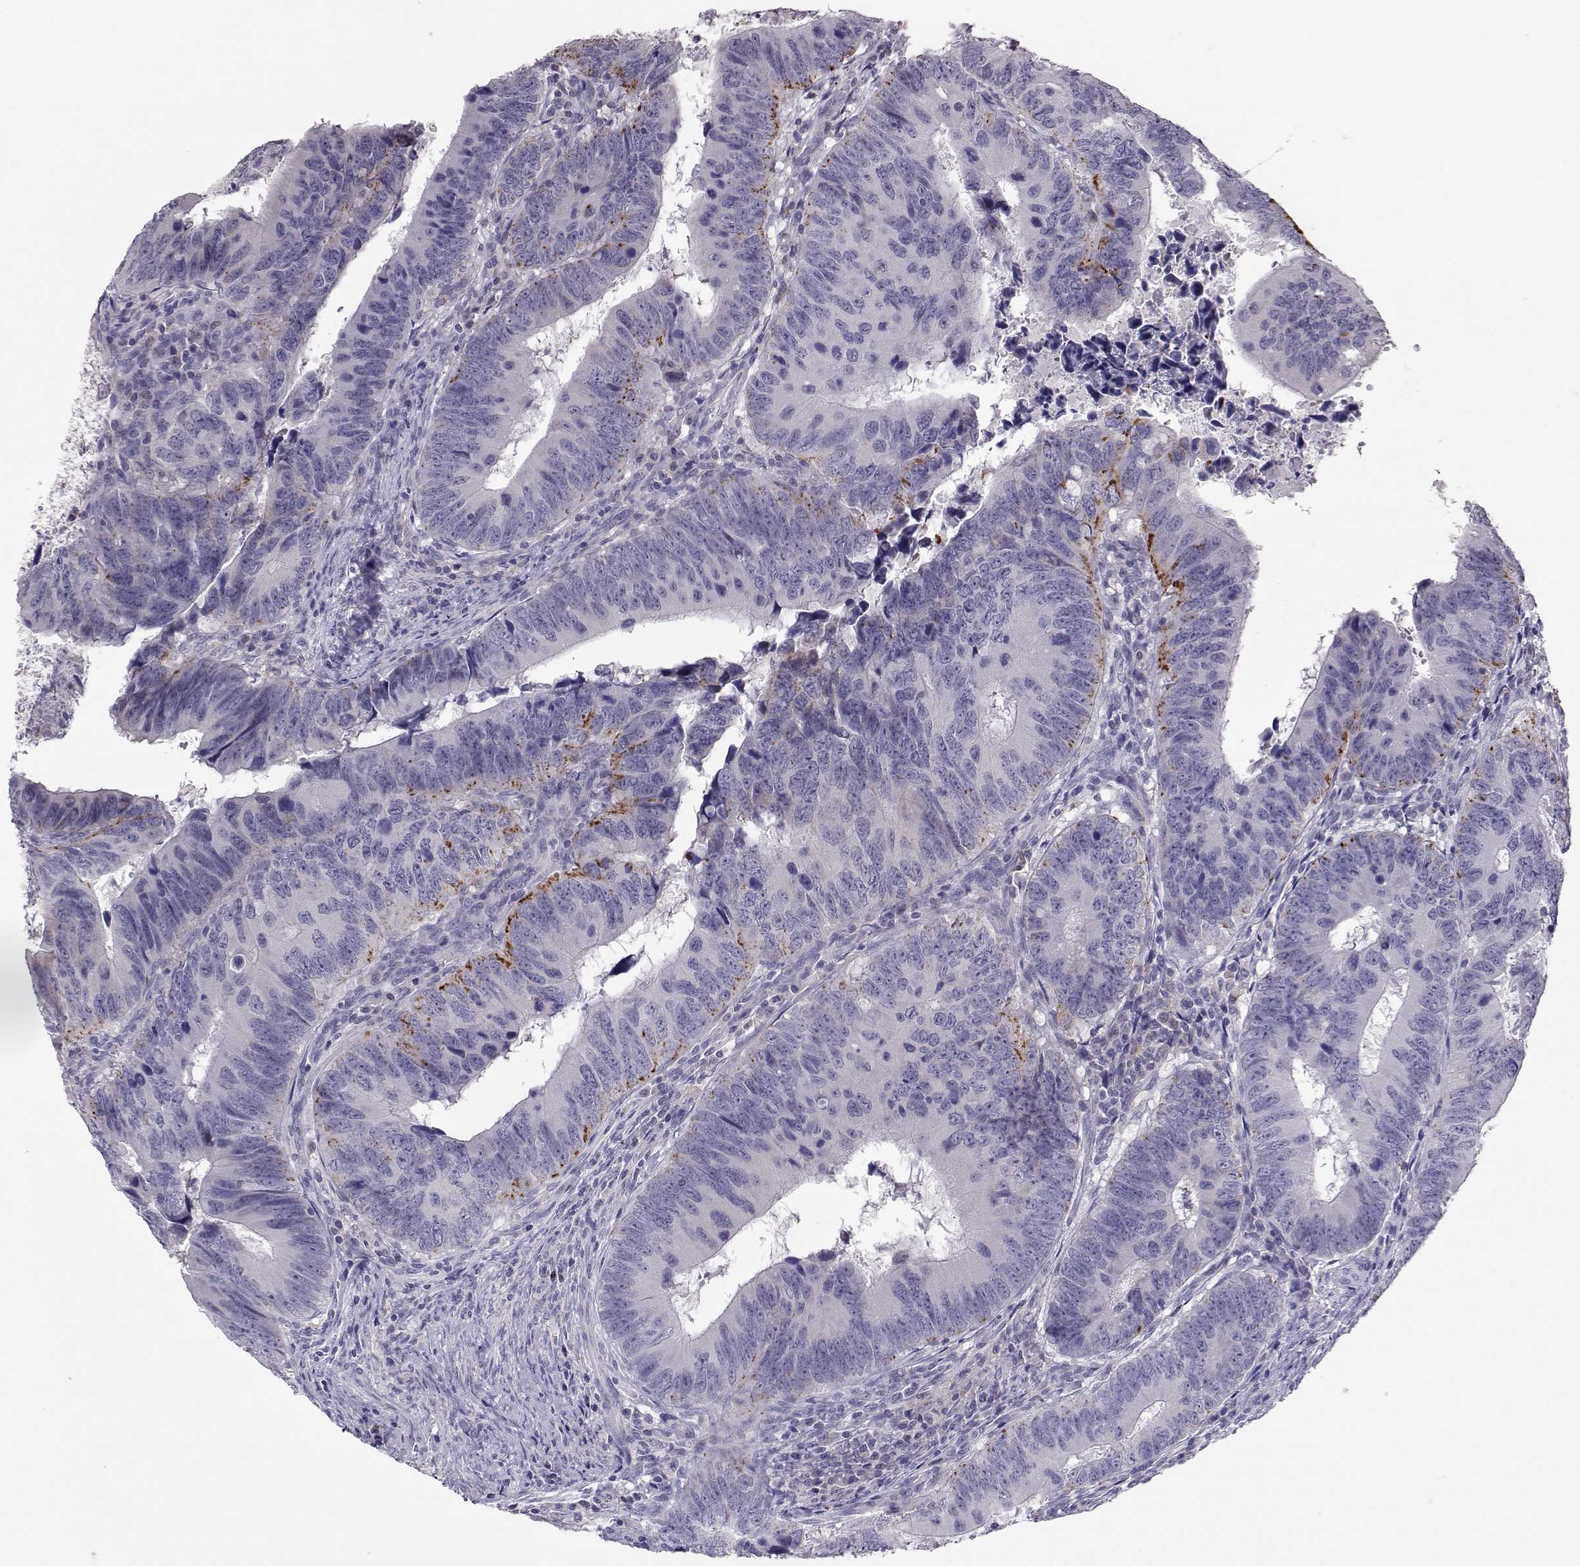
{"staining": {"intensity": "negative", "quantity": "none", "location": "none"}, "tissue": "colorectal cancer", "cell_type": "Tumor cells", "image_type": "cancer", "snomed": [{"axis": "morphology", "description": "Adenocarcinoma, NOS"}, {"axis": "topography", "description": "Colon"}], "caption": "There is no significant expression in tumor cells of adenocarcinoma (colorectal).", "gene": "NPVF", "patient": {"sex": "female", "age": 82}}